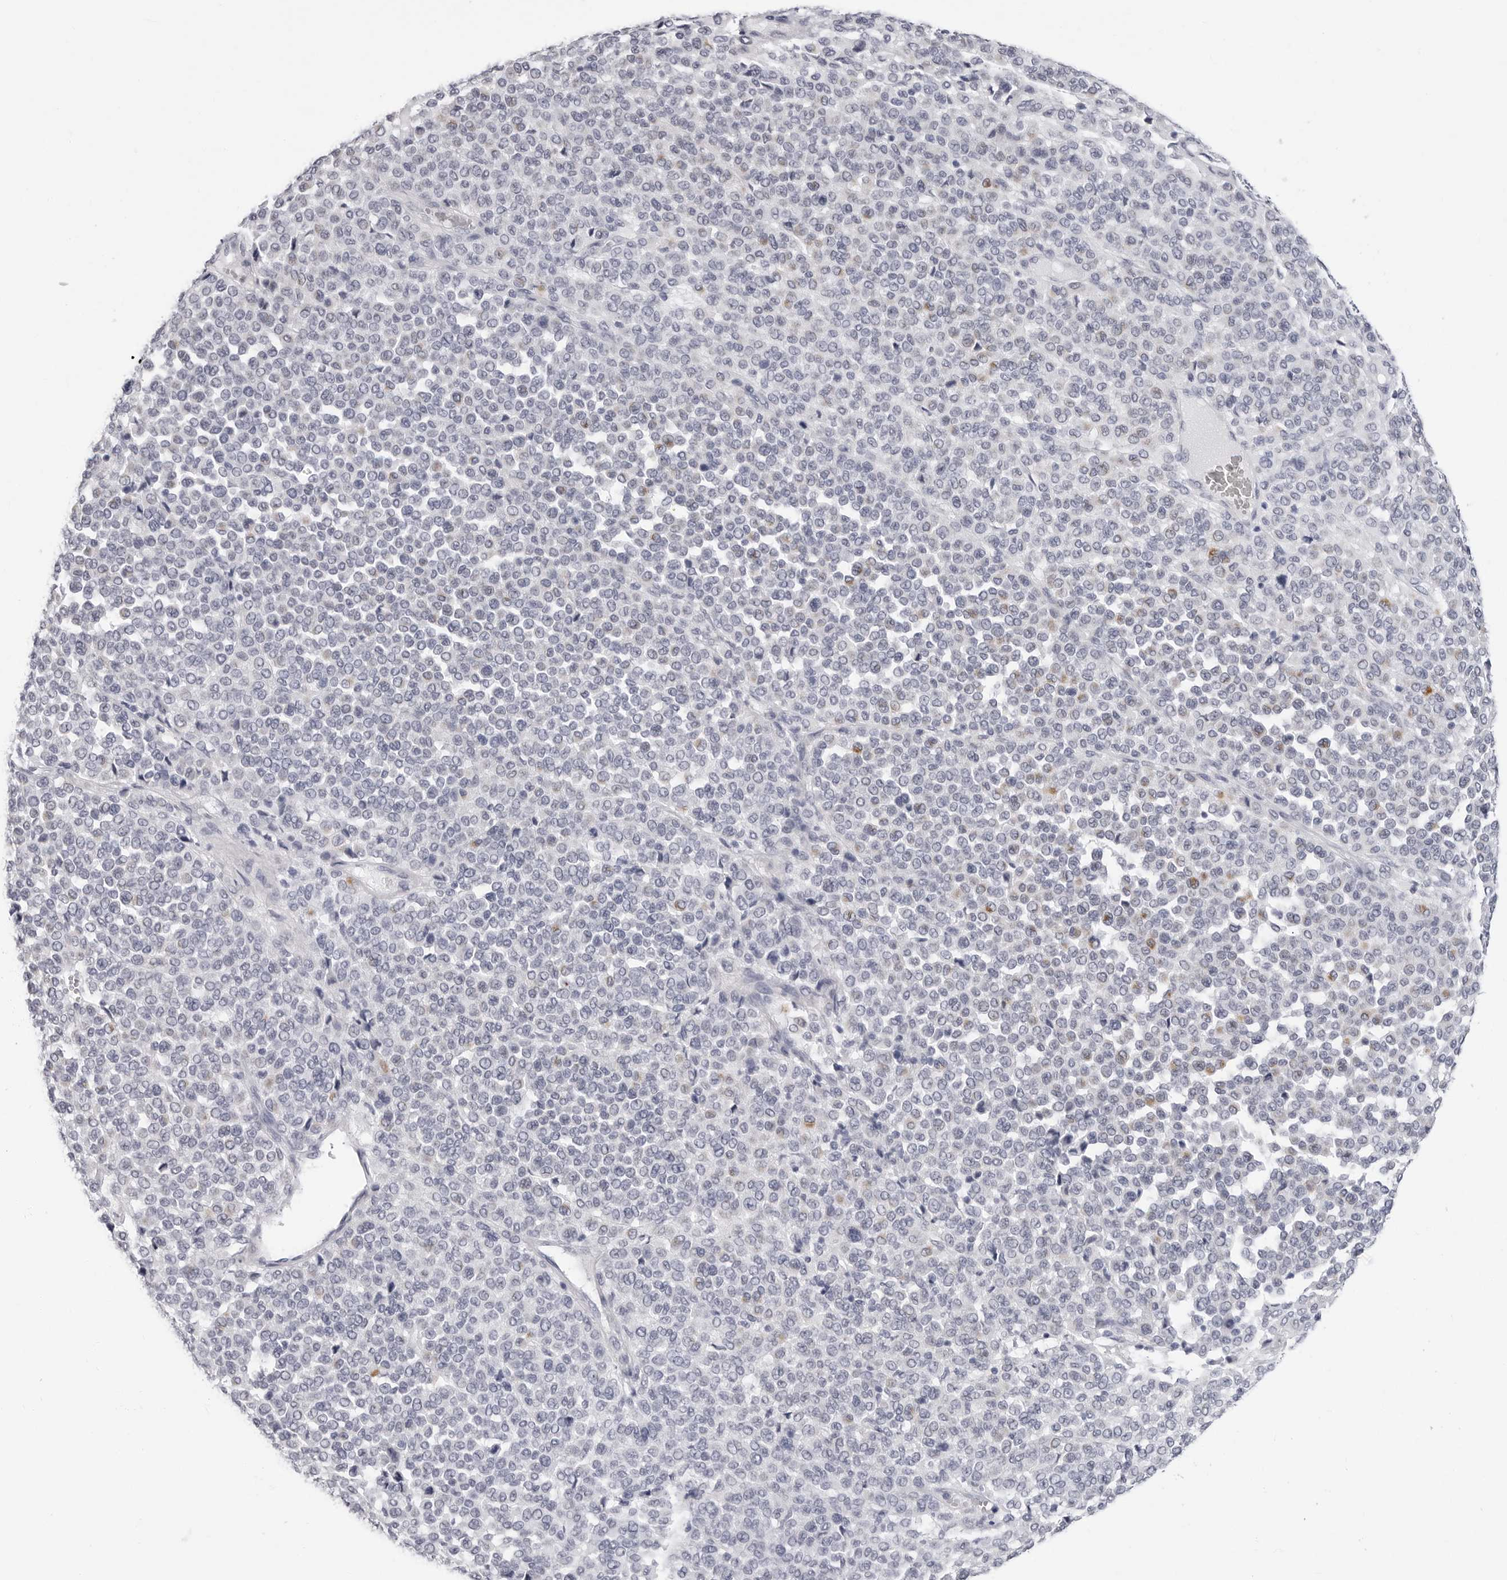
{"staining": {"intensity": "negative", "quantity": "none", "location": "none"}, "tissue": "melanoma", "cell_type": "Tumor cells", "image_type": "cancer", "snomed": [{"axis": "morphology", "description": "Malignant melanoma, Metastatic site"}, {"axis": "topography", "description": "Pancreas"}], "caption": "Histopathology image shows no protein expression in tumor cells of melanoma tissue.", "gene": "ERICH3", "patient": {"sex": "female", "age": 30}}